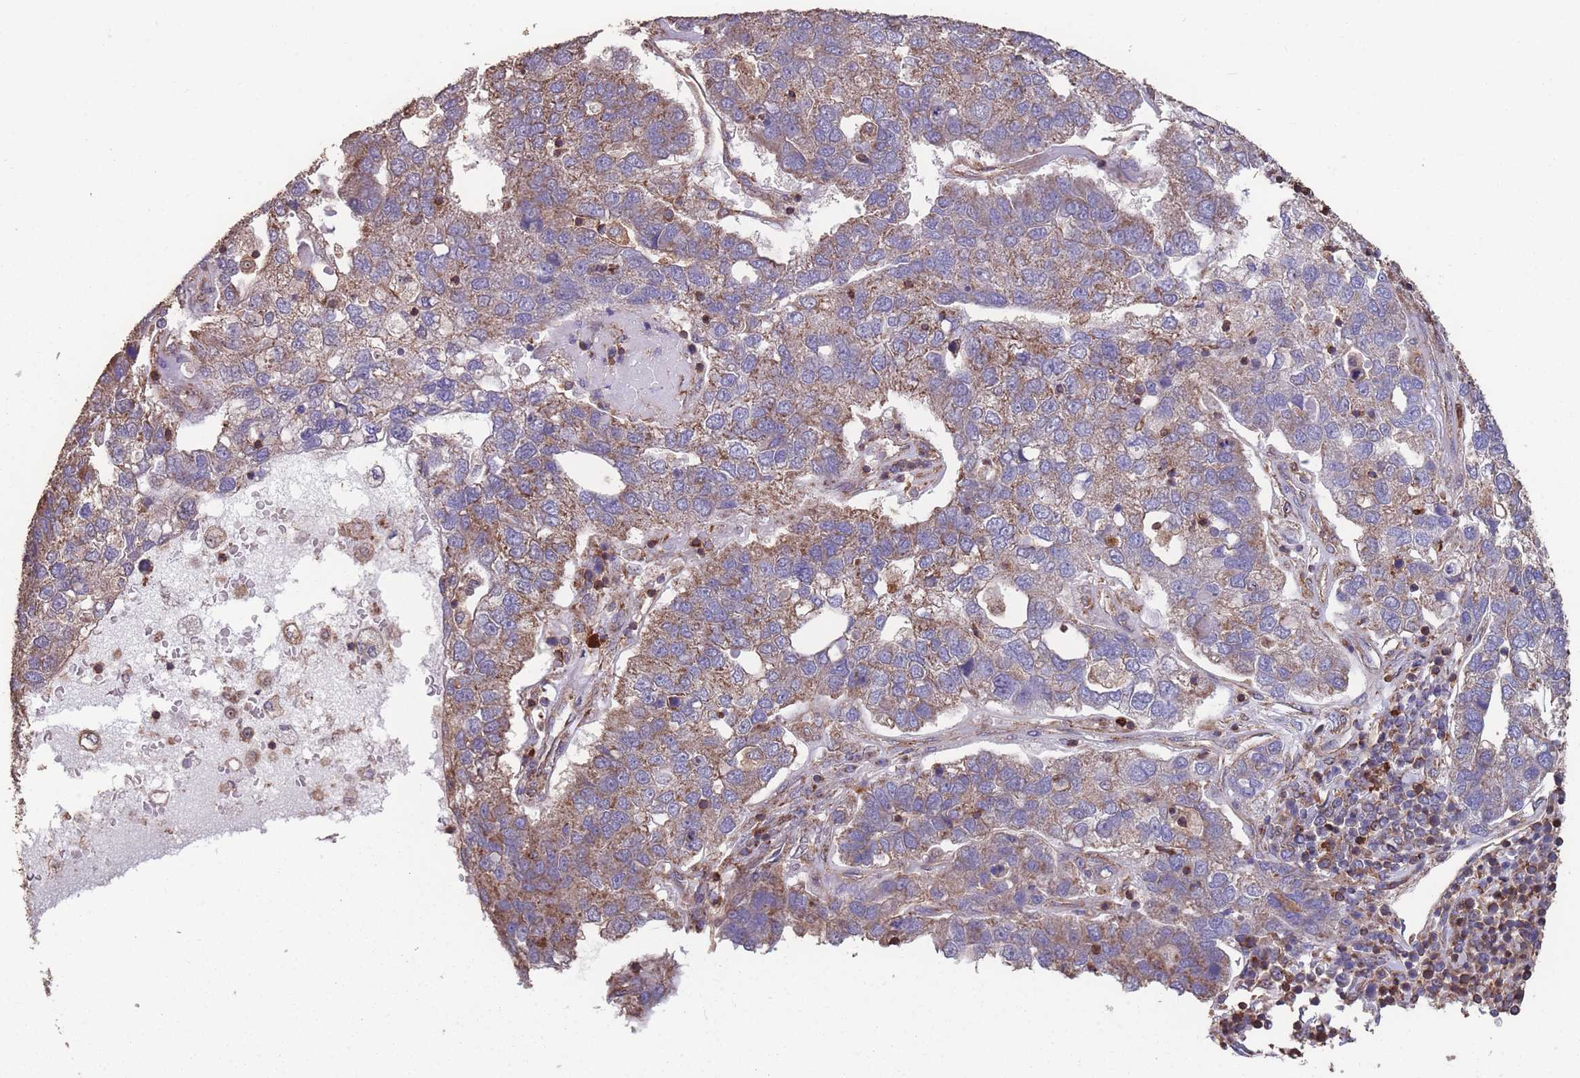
{"staining": {"intensity": "moderate", "quantity": ">75%", "location": "cytoplasmic/membranous"}, "tissue": "pancreatic cancer", "cell_type": "Tumor cells", "image_type": "cancer", "snomed": [{"axis": "morphology", "description": "Adenocarcinoma, NOS"}, {"axis": "topography", "description": "Pancreas"}], "caption": "Pancreatic adenocarcinoma stained with a brown dye reveals moderate cytoplasmic/membranous positive staining in about >75% of tumor cells.", "gene": "NUDT21", "patient": {"sex": "female", "age": 61}}